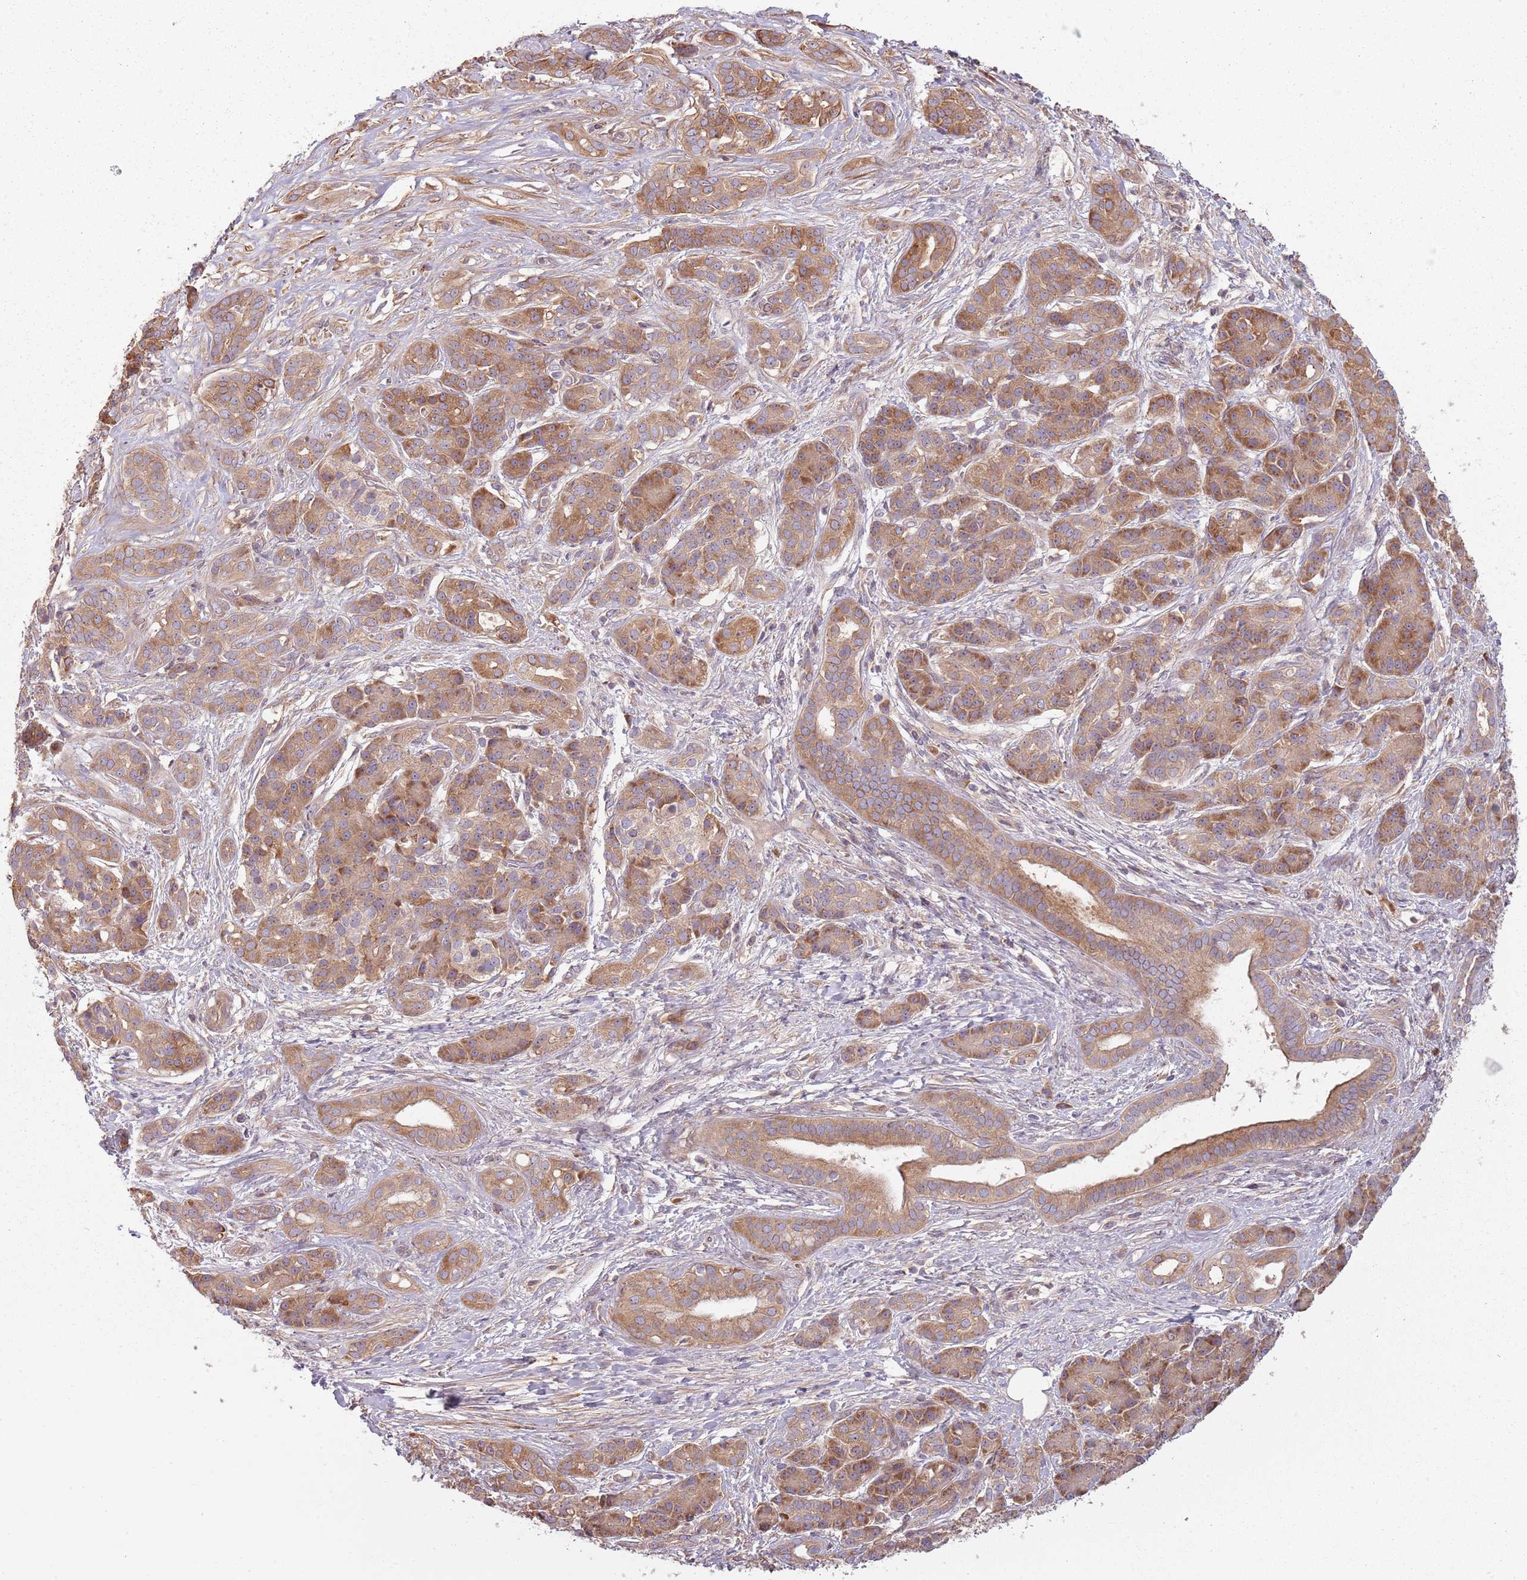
{"staining": {"intensity": "moderate", "quantity": ">75%", "location": "cytoplasmic/membranous"}, "tissue": "pancreatic cancer", "cell_type": "Tumor cells", "image_type": "cancer", "snomed": [{"axis": "morphology", "description": "Adenocarcinoma, NOS"}, {"axis": "topography", "description": "Pancreas"}], "caption": "Tumor cells reveal medium levels of moderate cytoplasmic/membranous positivity in approximately >75% of cells in human pancreatic adenocarcinoma. (DAB (3,3'-diaminobenzidine) IHC, brown staining for protein, blue staining for nuclei).", "gene": "RPL21", "patient": {"sex": "male", "age": 57}}